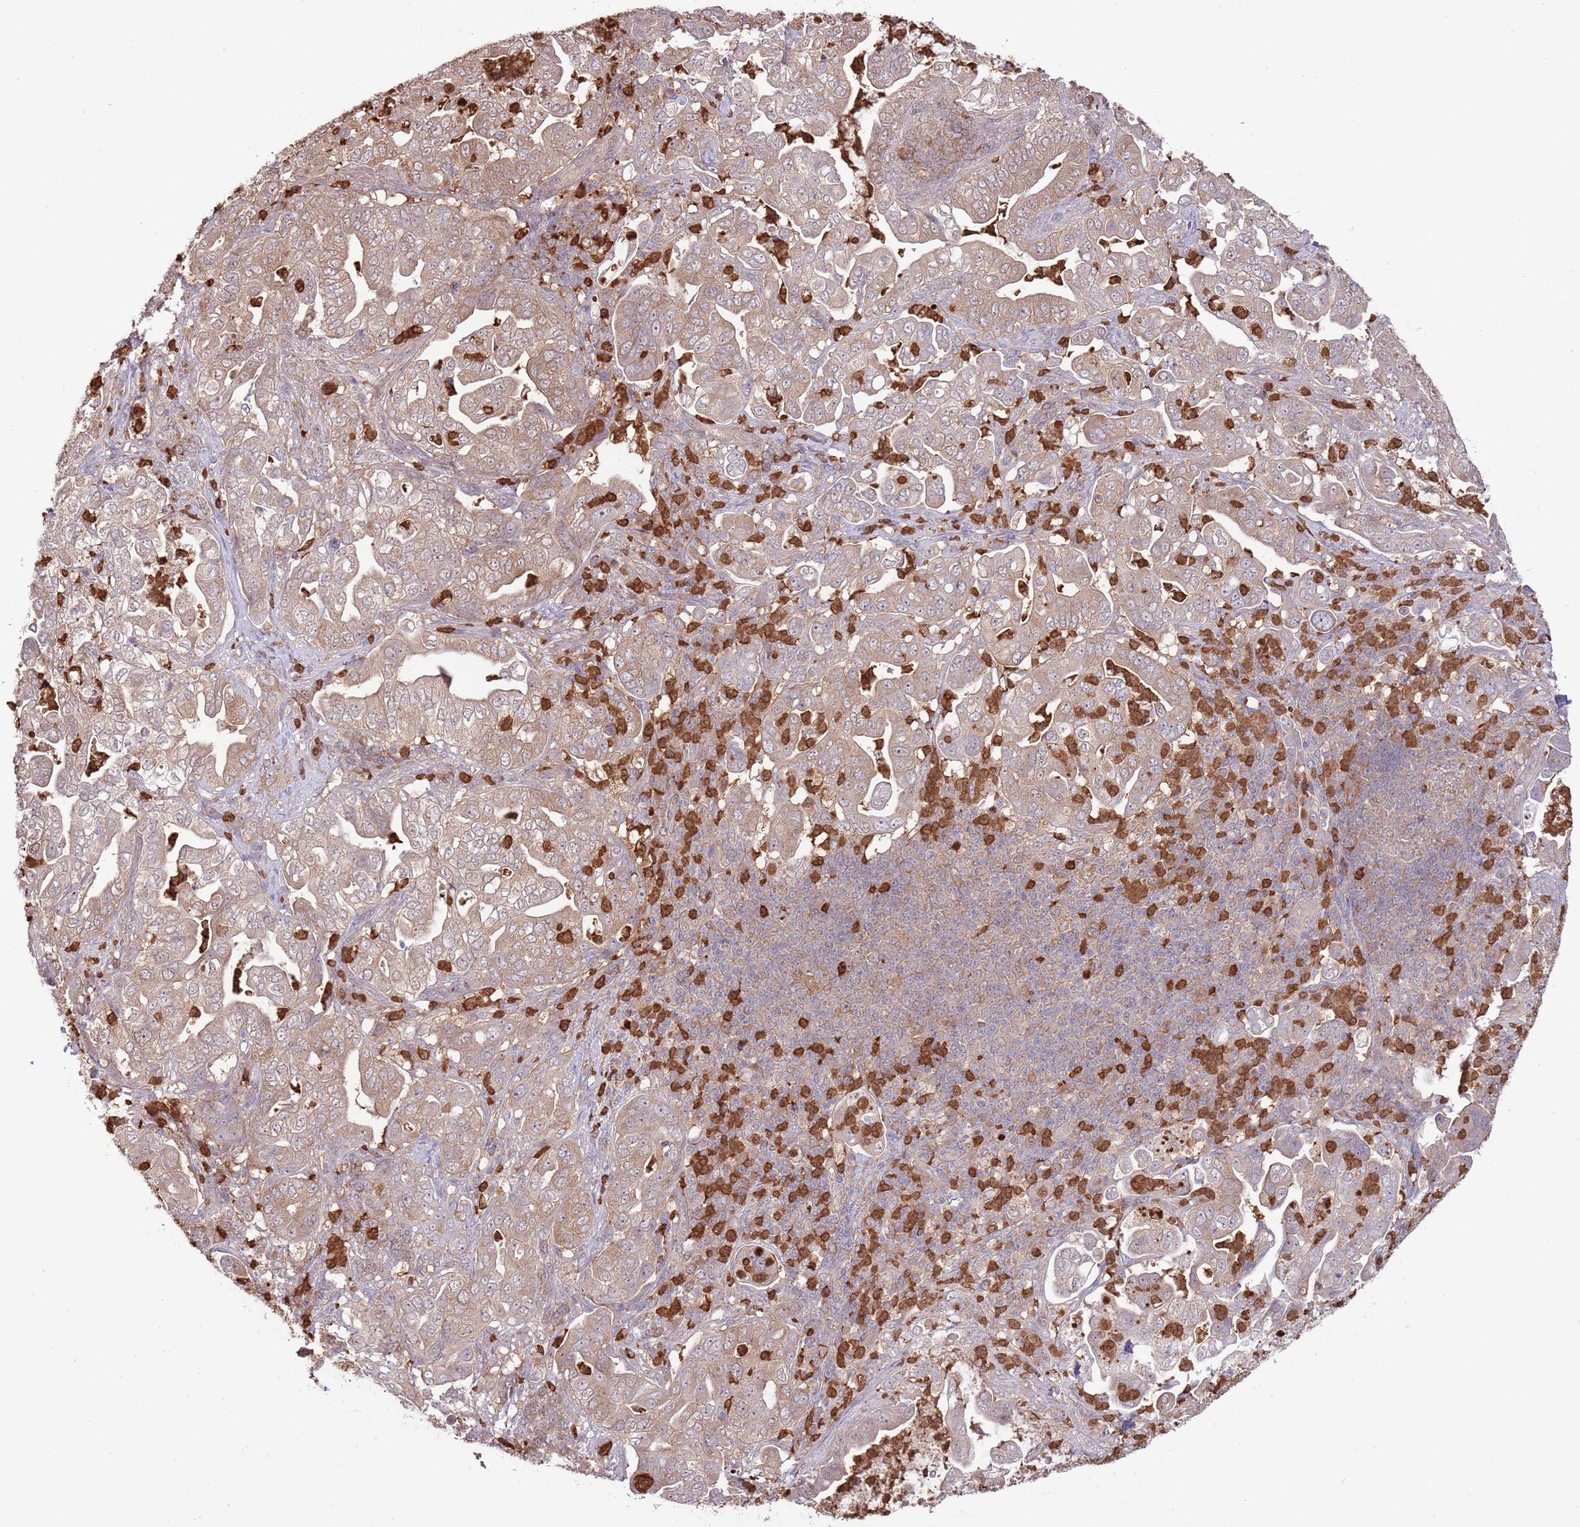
{"staining": {"intensity": "weak", "quantity": ">75%", "location": "cytoplasmic/membranous"}, "tissue": "pancreatic cancer", "cell_type": "Tumor cells", "image_type": "cancer", "snomed": [{"axis": "morphology", "description": "Normal tissue, NOS"}, {"axis": "morphology", "description": "Adenocarcinoma, NOS"}, {"axis": "topography", "description": "Lymph node"}, {"axis": "topography", "description": "Pancreas"}], "caption": "Weak cytoplasmic/membranous expression for a protein is seen in approximately >75% of tumor cells of pancreatic cancer (adenocarcinoma) using IHC.", "gene": "AMIGO1", "patient": {"sex": "female", "age": 67}}